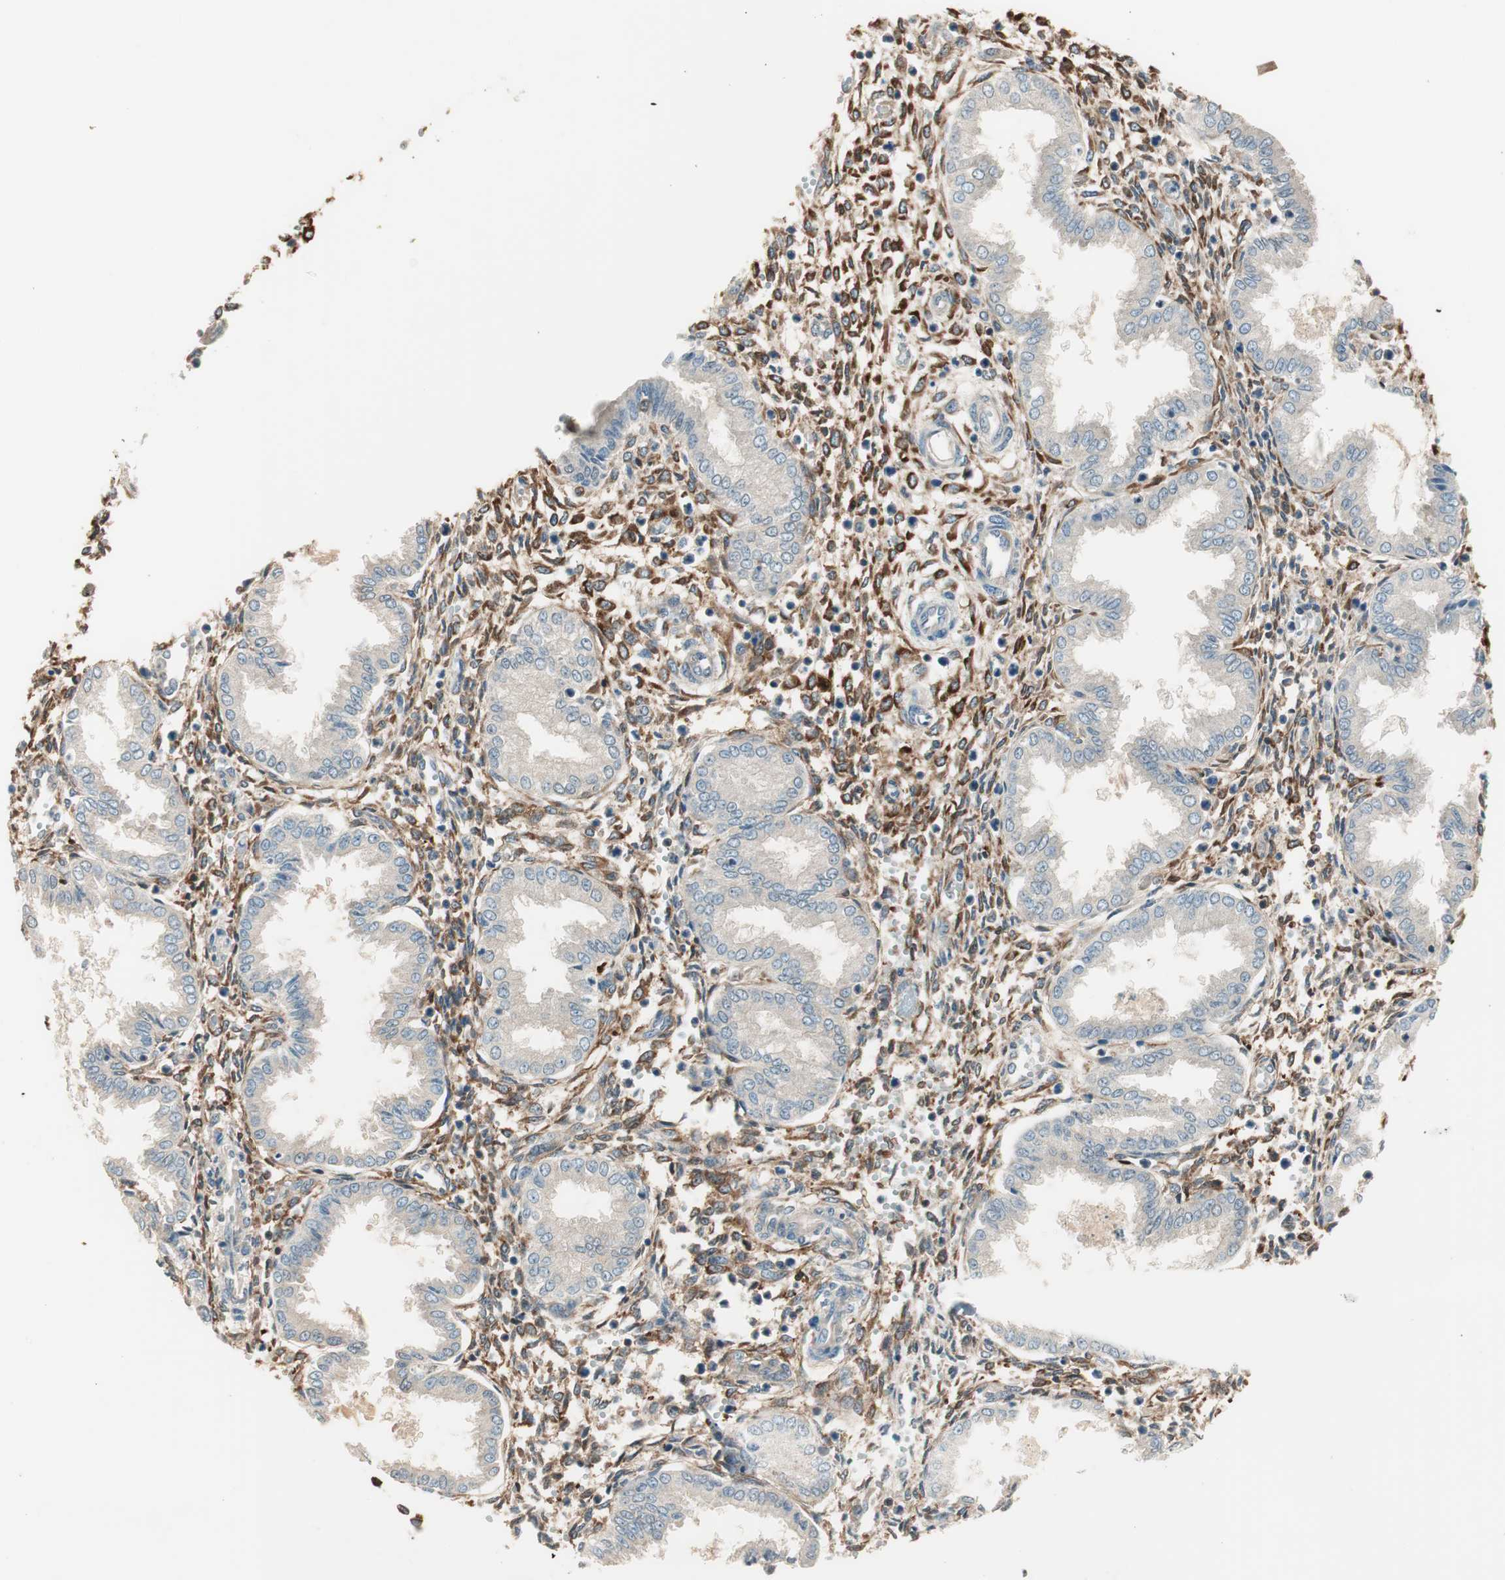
{"staining": {"intensity": "strong", "quantity": ">75%", "location": "cytoplasmic/membranous,nuclear"}, "tissue": "endometrium", "cell_type": "Cells in endometrial stroma", "image_type": "normal", "snomed": [{"axis": "morphology", "description": "Normal tissue, NOS"}, {"axis": "topography", "description": "Endometrium"}], "caption": "Immunohistochemical staining of unremarkable endometrium exhibits strong cytoplasmic/membranous,nuclear protein positivity in about >75% of cells in endometrial stroma.", "gene": "BIN1", "patient": {"sex": "female", "age": 33}}